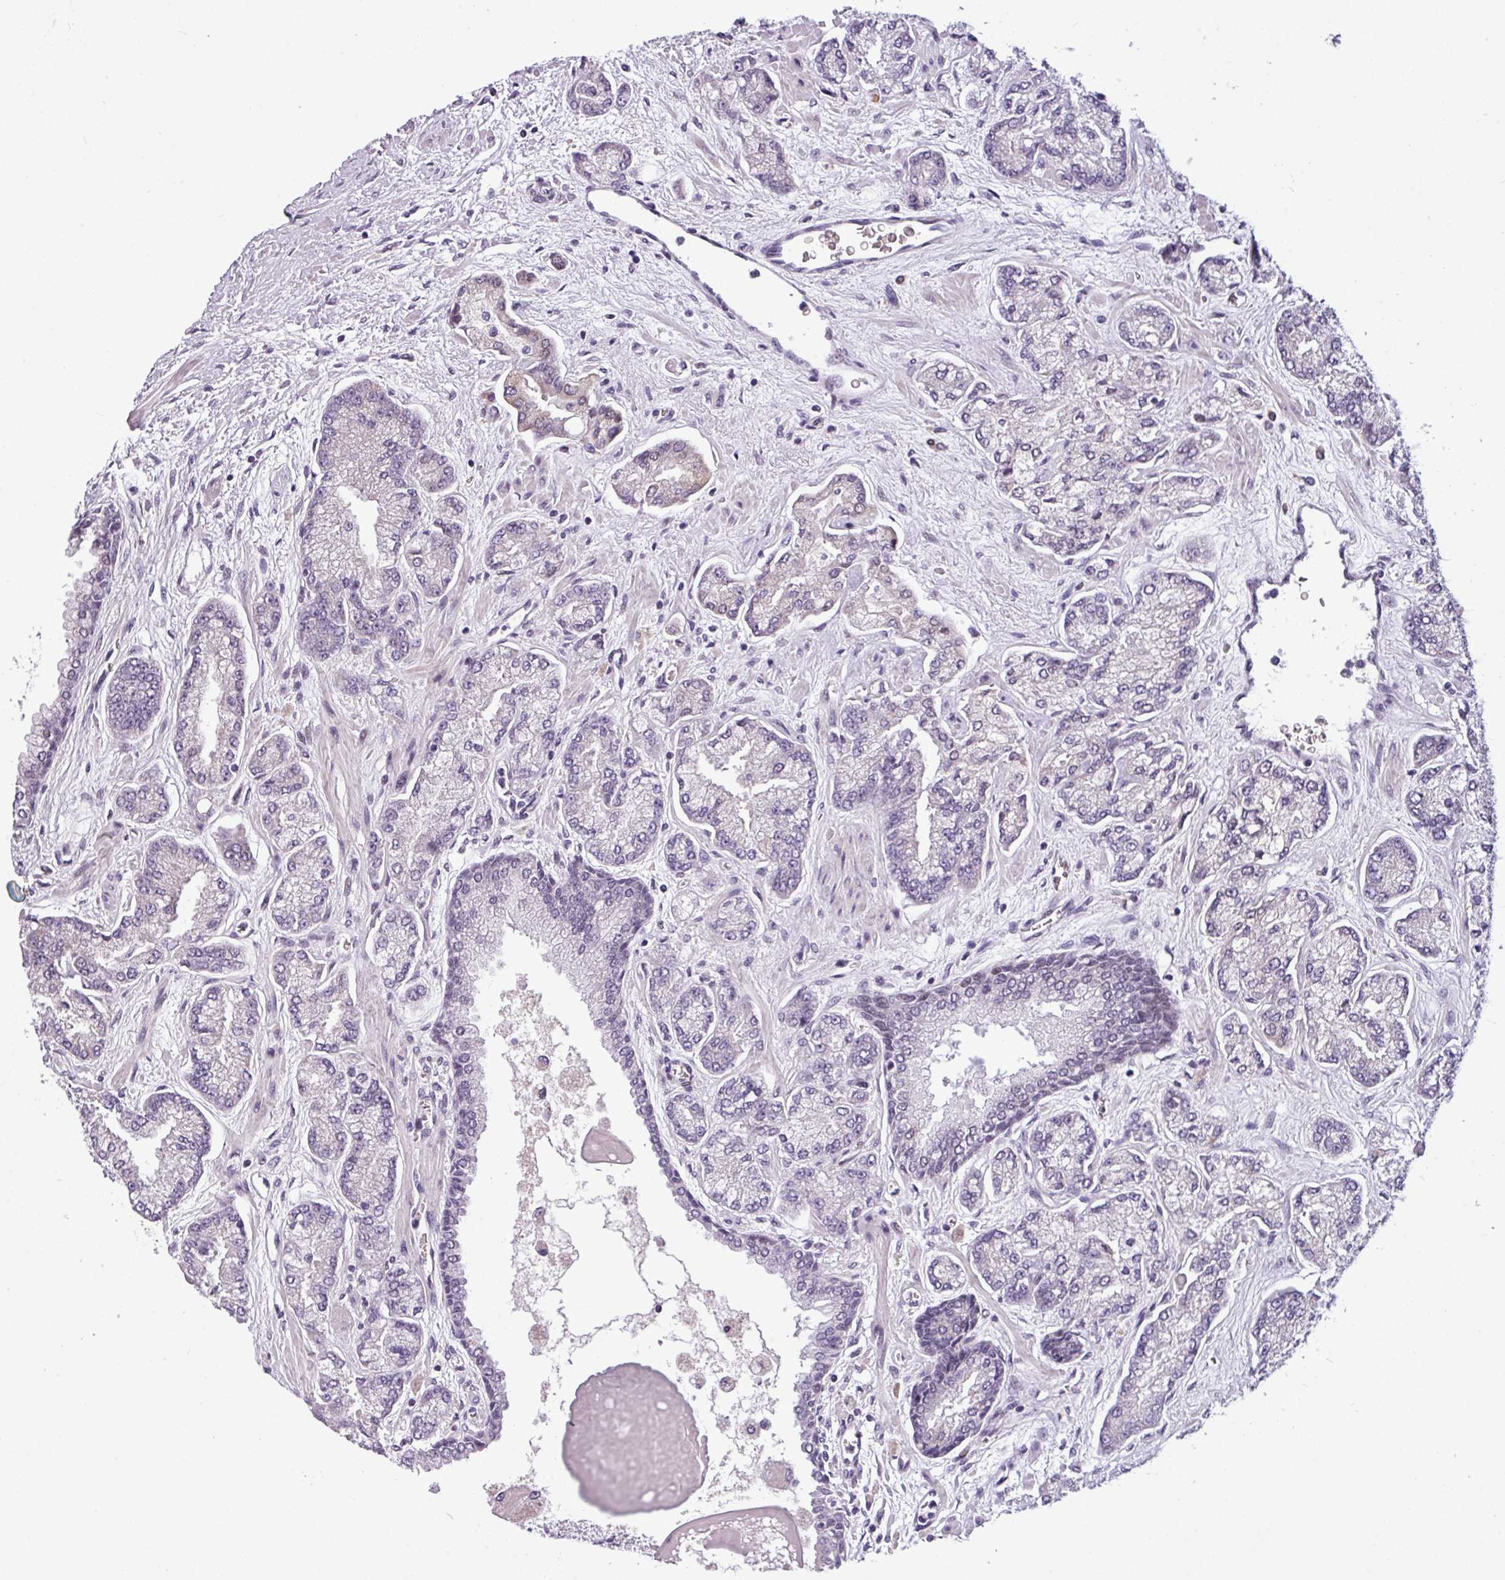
{"staining": {"intensity": "negative", "quantity": "none", "location": "none"}, "tissue": "prostate cancer", "cell_type": "Tumor cells", "image_type": "cancer", "snomed": [{"axis": "morphology", "description": "Adenocarcinoma, High grade"}, {"axis": "topography", "description": "Prostate"}], "caption": "Immunohistochemistry (IHC) image of neoplastic tissue: human prostate cancer (high-grade adenocarcinoma) stained with DAB (3,3'-diaminobenzidine) displays no significant protein expression in tumor cells. (Stains: DAB IHC with hematoxylin counter stain, Microscopy: brightfield microscopy at high magnification).", "gene": "SLC66A2", "patient": {"sex": "male", "age": 68}}